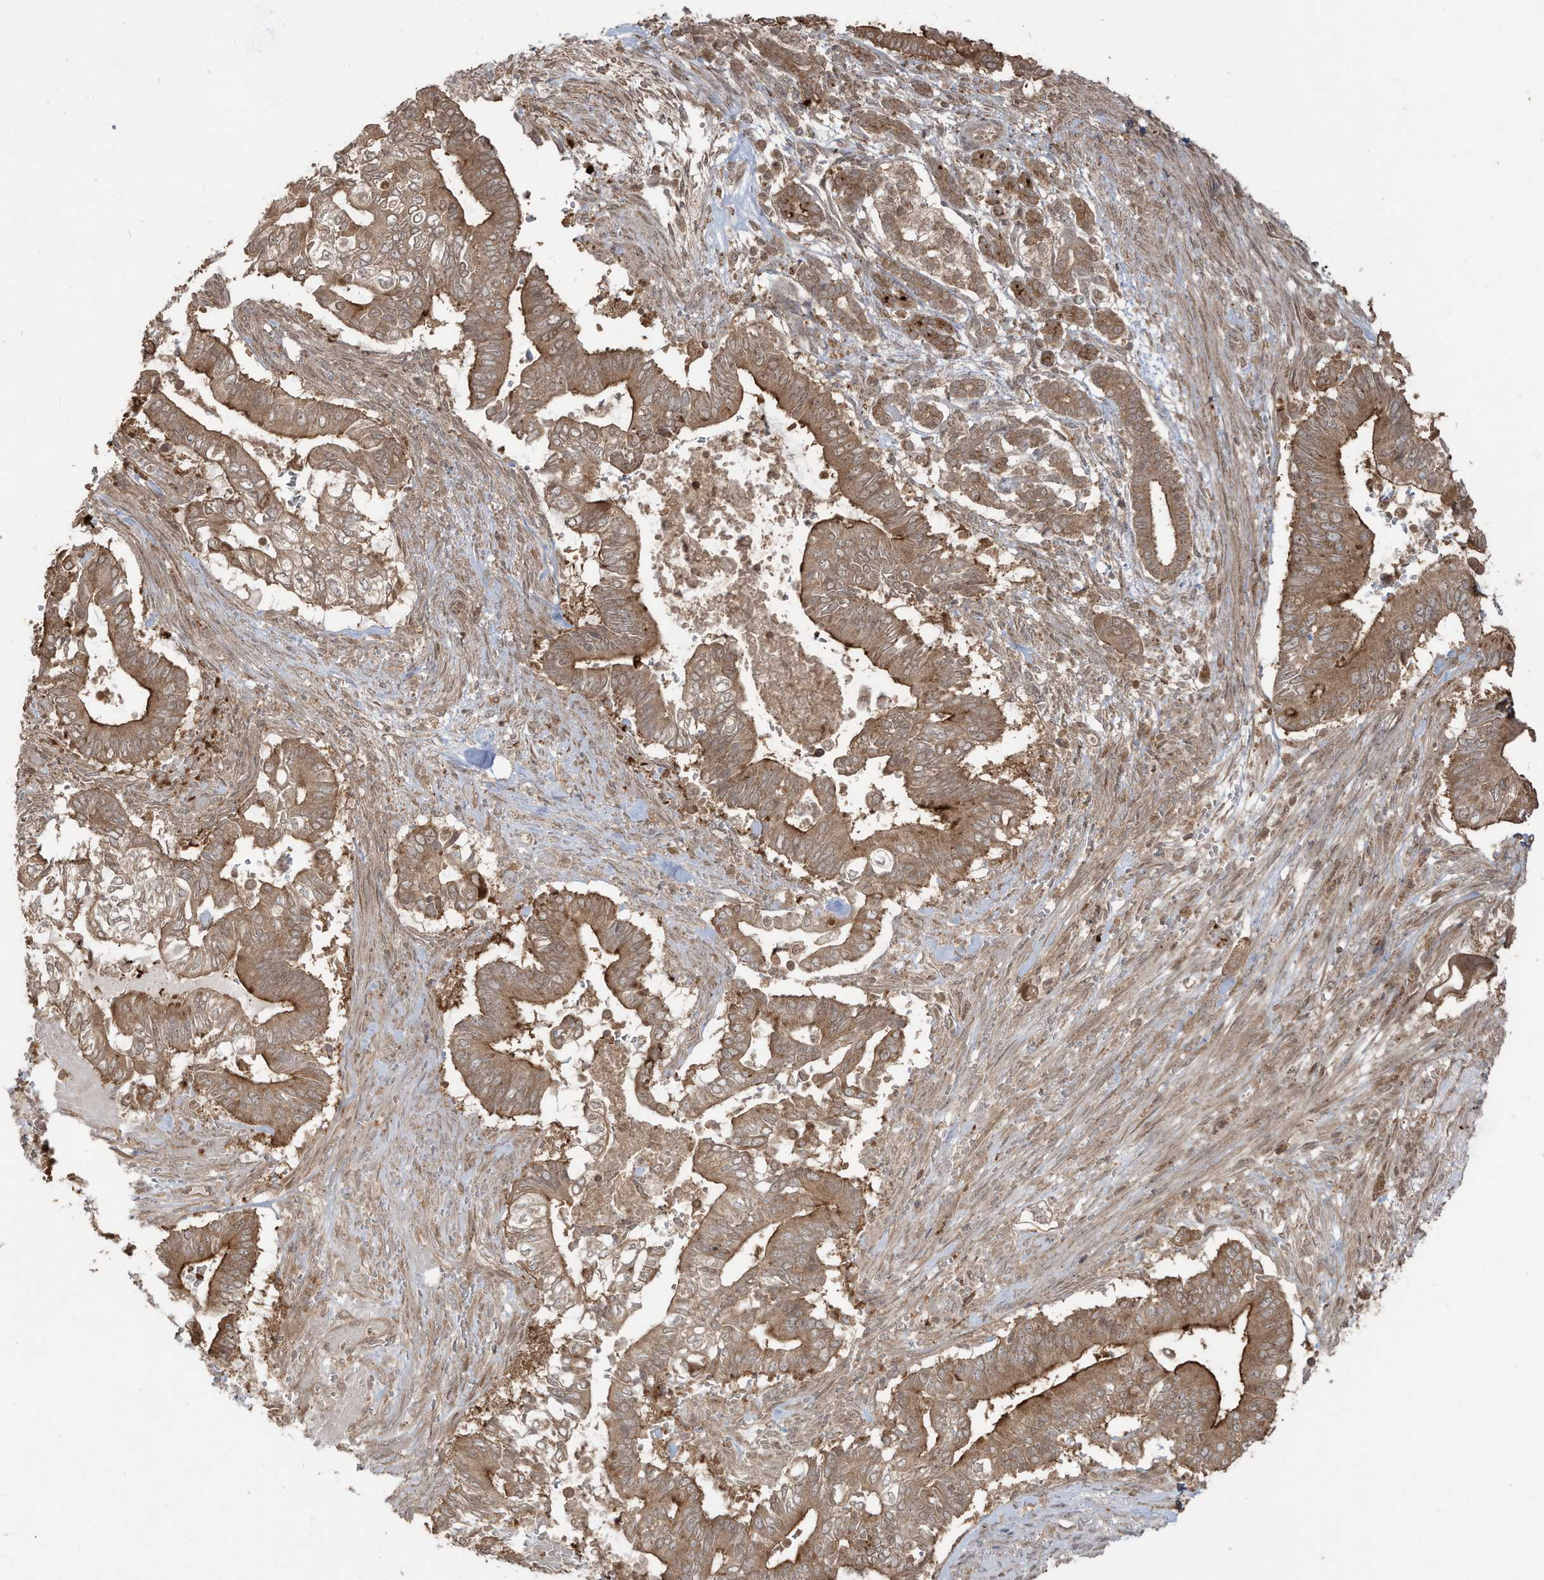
{"staining": {"intensity": "moderate", "quantity": ">75%", "location": "cytoplasmic/membranous"}, "tissue": "pancreatic cancer", "cell_type": "Tumor cells", "image_type": "cancer", "snomed": [{"axis": "morphology", "description": "Adenocarcinoma, NOS"}, {"axis": "topography", "description": "Pancreas"}], "caption": "Immunohistochemical staining of pancreatic cancer (adenocarcinoma) displays medium levels of moderate cytoplasmic/membranous expression in approximately >75% of tumor cells. The staining was performed using DAB (3,3'-diaminobenzidine), with brown indicating positive protein expression. Nuclei are stained blue with hematoxylin.", "gene": "CARF", "patient": {"sex": "male", "age": 68}}